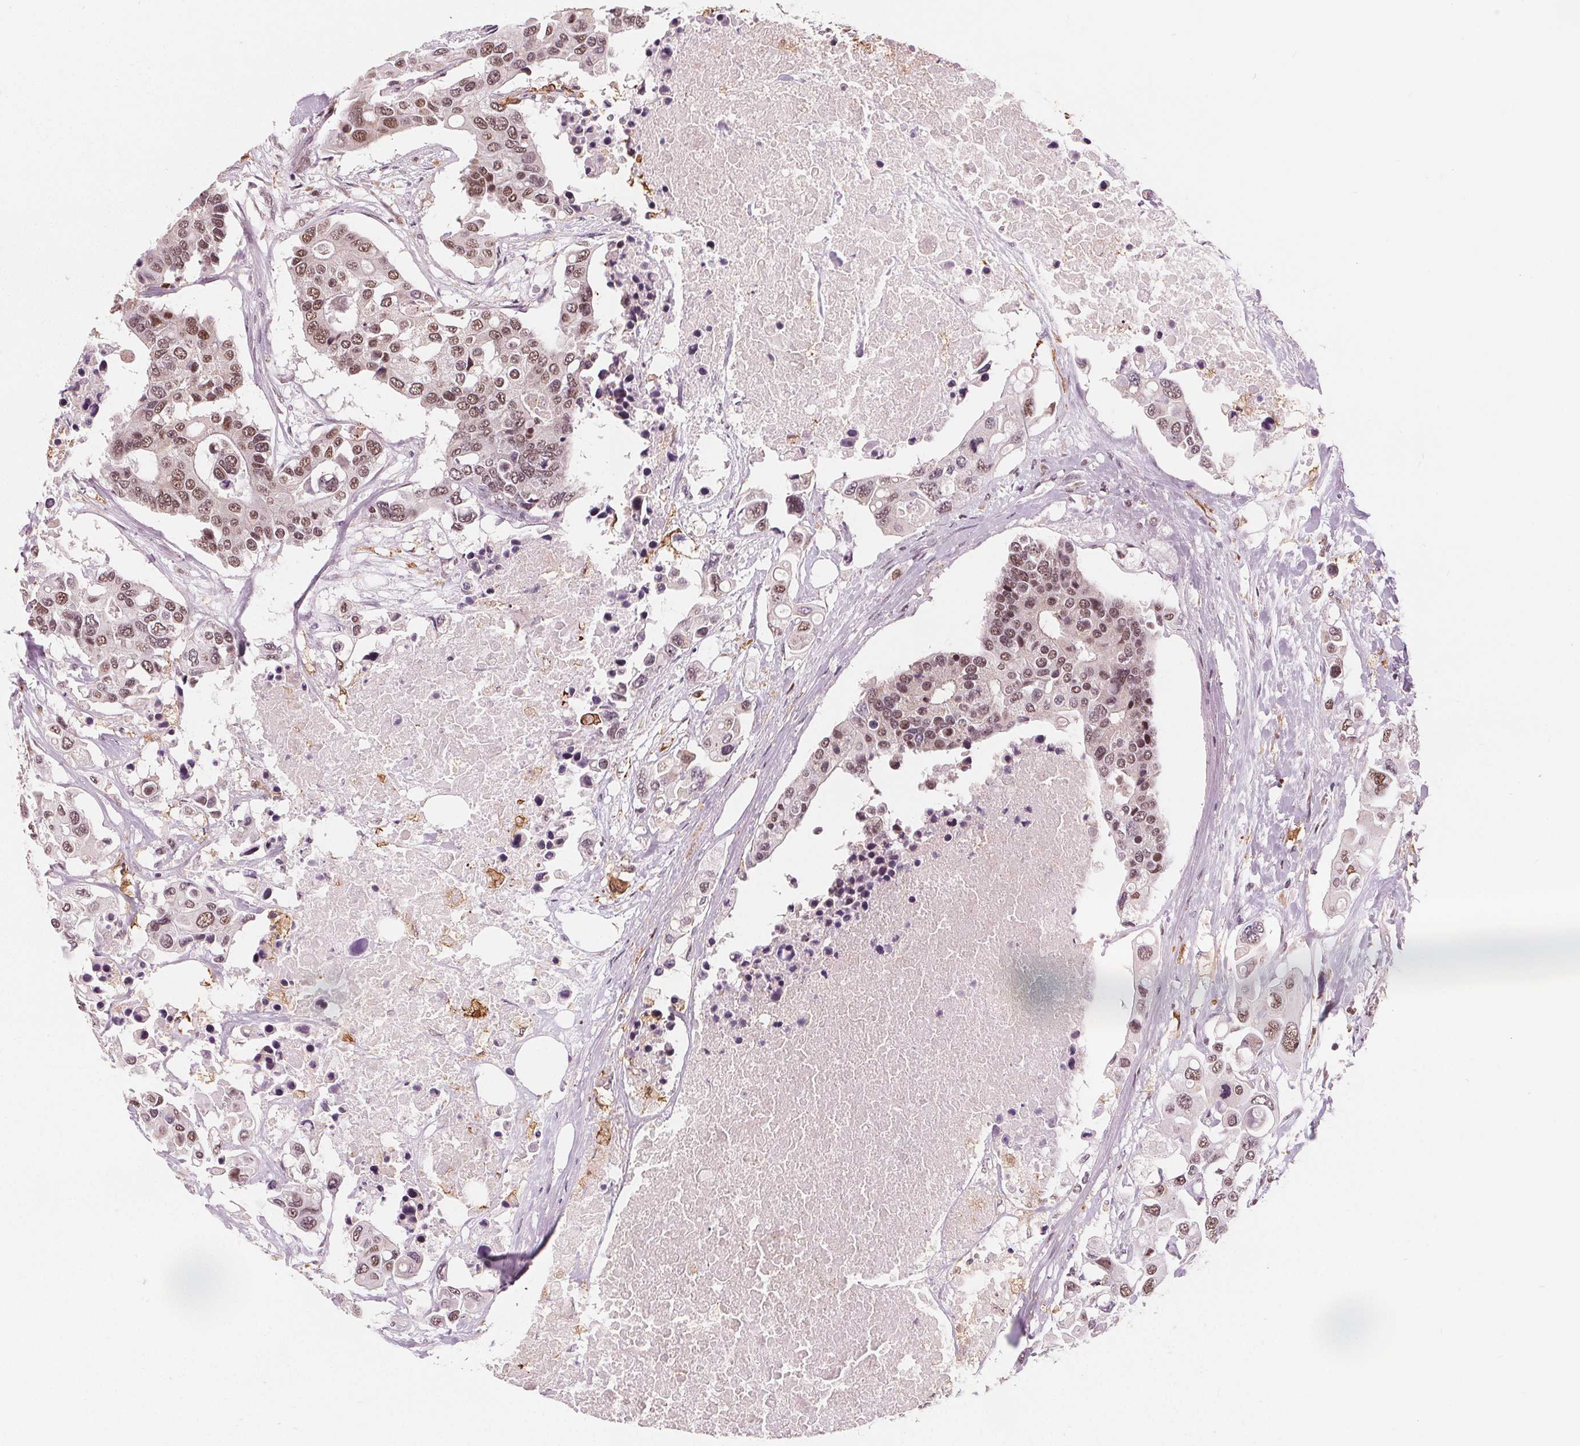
{"staining": {"intensity": "moderate", "quantity": "25%-75%", "location": "nuclear"}, "tissue": "colorectal cancer", "cell_type": "Tumor cells", "image_type": "cancer", "snomed": [{"axis": "morphology", "description": "Adenocarcinoma, NOS"}, {"axis": "topography", "description": "Colon"}], "caption": "Immunohistochemistry photomicrograph of neoplastic tissue: adenocarcinoma (colorectal) stained using immunohistochemistry displays medium levels of moderate protein expression localized specifically in the nuclear of tumor cells, appearing as a nuclear brown color.", "gene": "DPM2", "patient": {"sex": "male", "age": 77}}